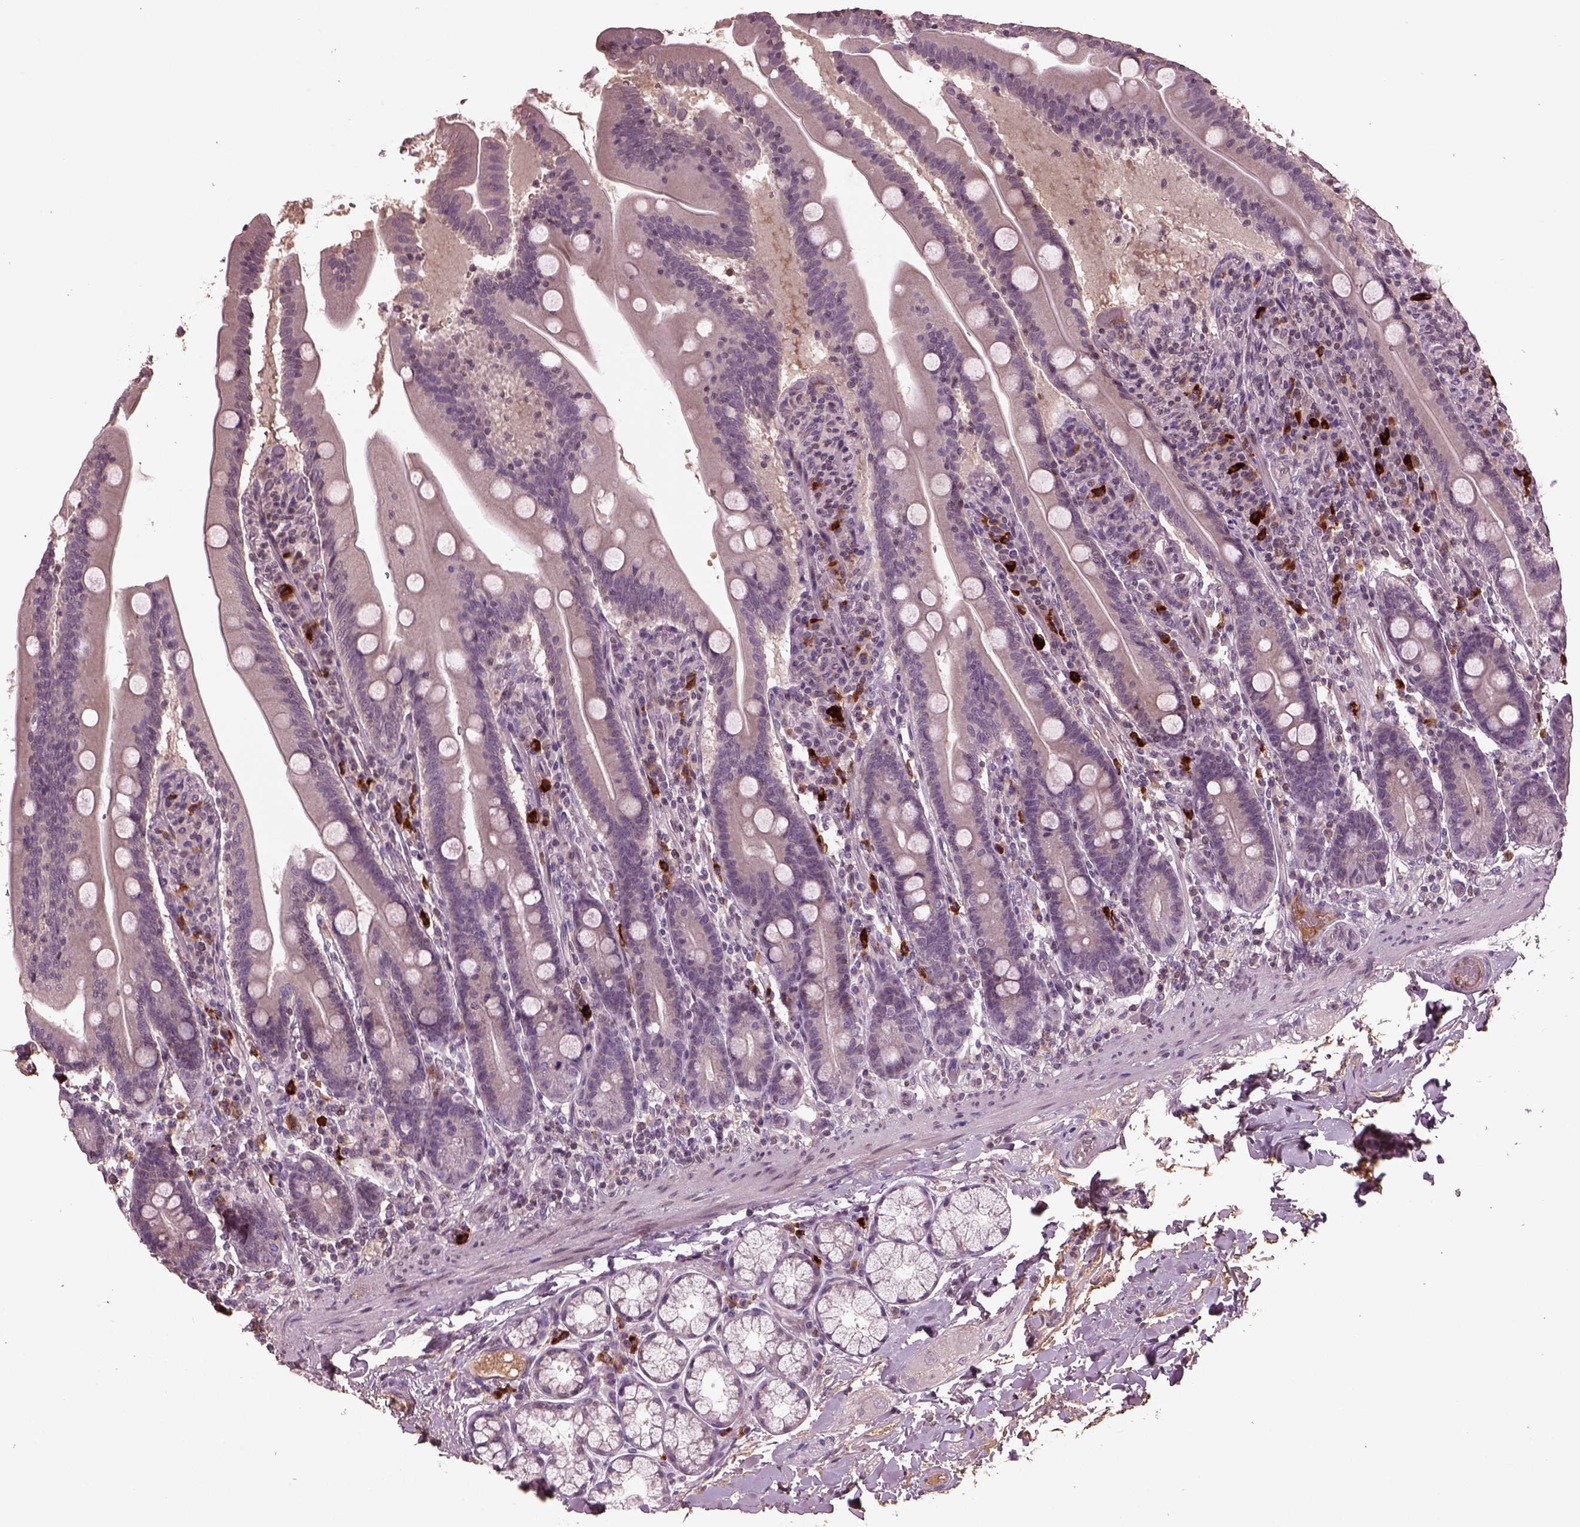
{"staining": {"intensity": "negative", "quantity": "none", "location": "none"}, "tissue": "small intestine", "cell_type": "Glandular cells", "image_type": "normal", "snomed": [{"axis": "morphology", "description": "Normal tissue, NOS"}, {"axis": "topography", "description": "Small intestine"}], "caption": "This is a histopathology image of immunohistochemistry staining of unremarkable small intestine, which shows no expression in glandular cells.", "gene": "PTX4", "patient": {"sex": "male", "age": 37}}